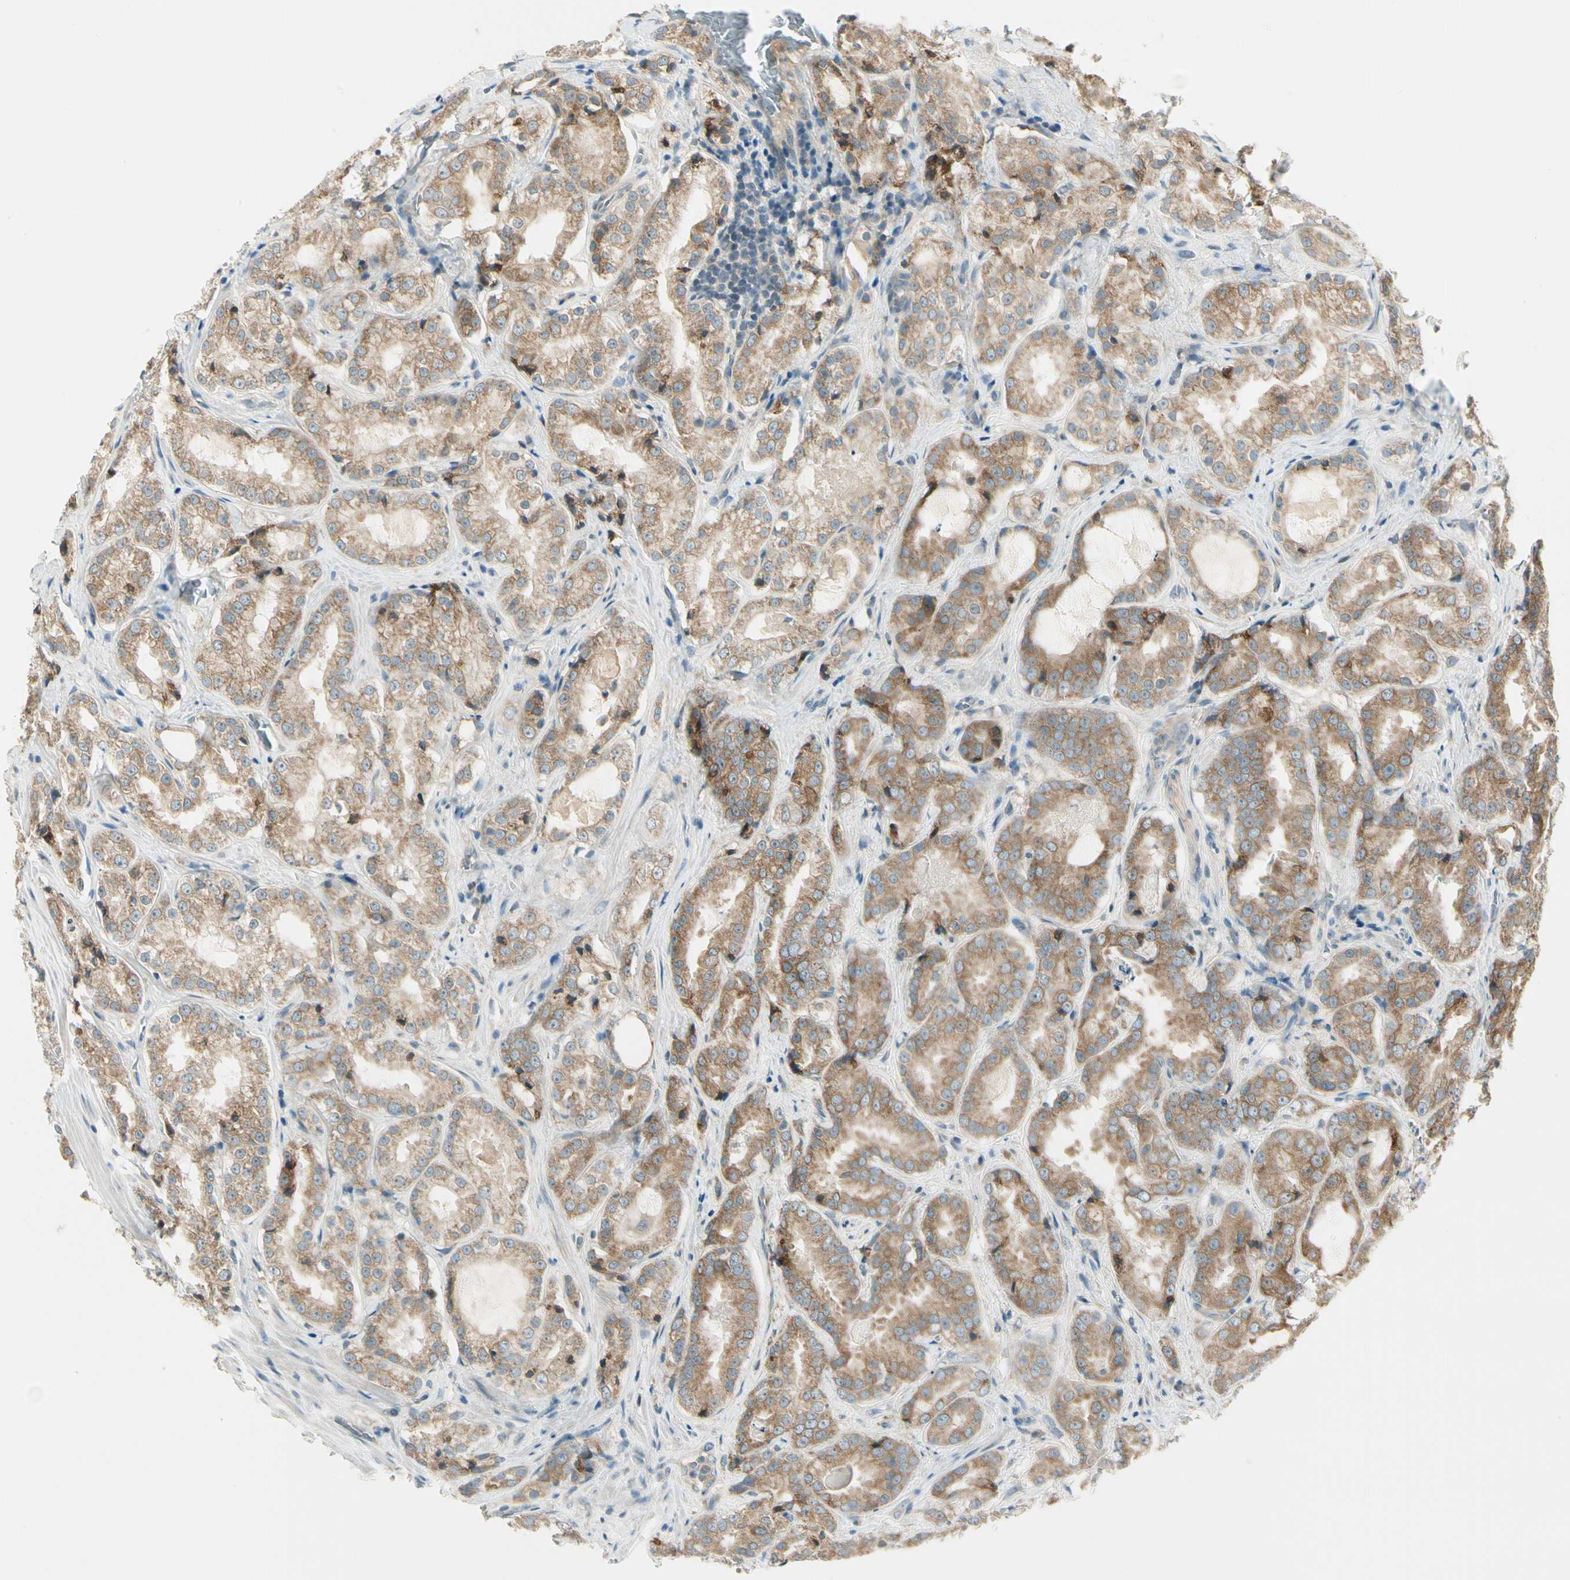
{"staining": {"intensity": "moderate", "quantity": ">75%", "location": "cytoplasmic/membranous"}, "tissue": "prostate cancer", "cell_type": "Tumor cells", "image_type": "cancer", "snomed": [{"axis": "morphology", "description": "Adenocarcinoma, High grade"}, {"axis": "topography", "description": "Prostate"}], "caption": "Human prostate cancer (adenocarcinoma (high-grade)) stained for a protein (brown) shows moderate cytoplasmic/membranous positive staining in about >75% of tumor cells.", "gene": "BNIP1", "patient": {"sex": "male", "age": 73}}